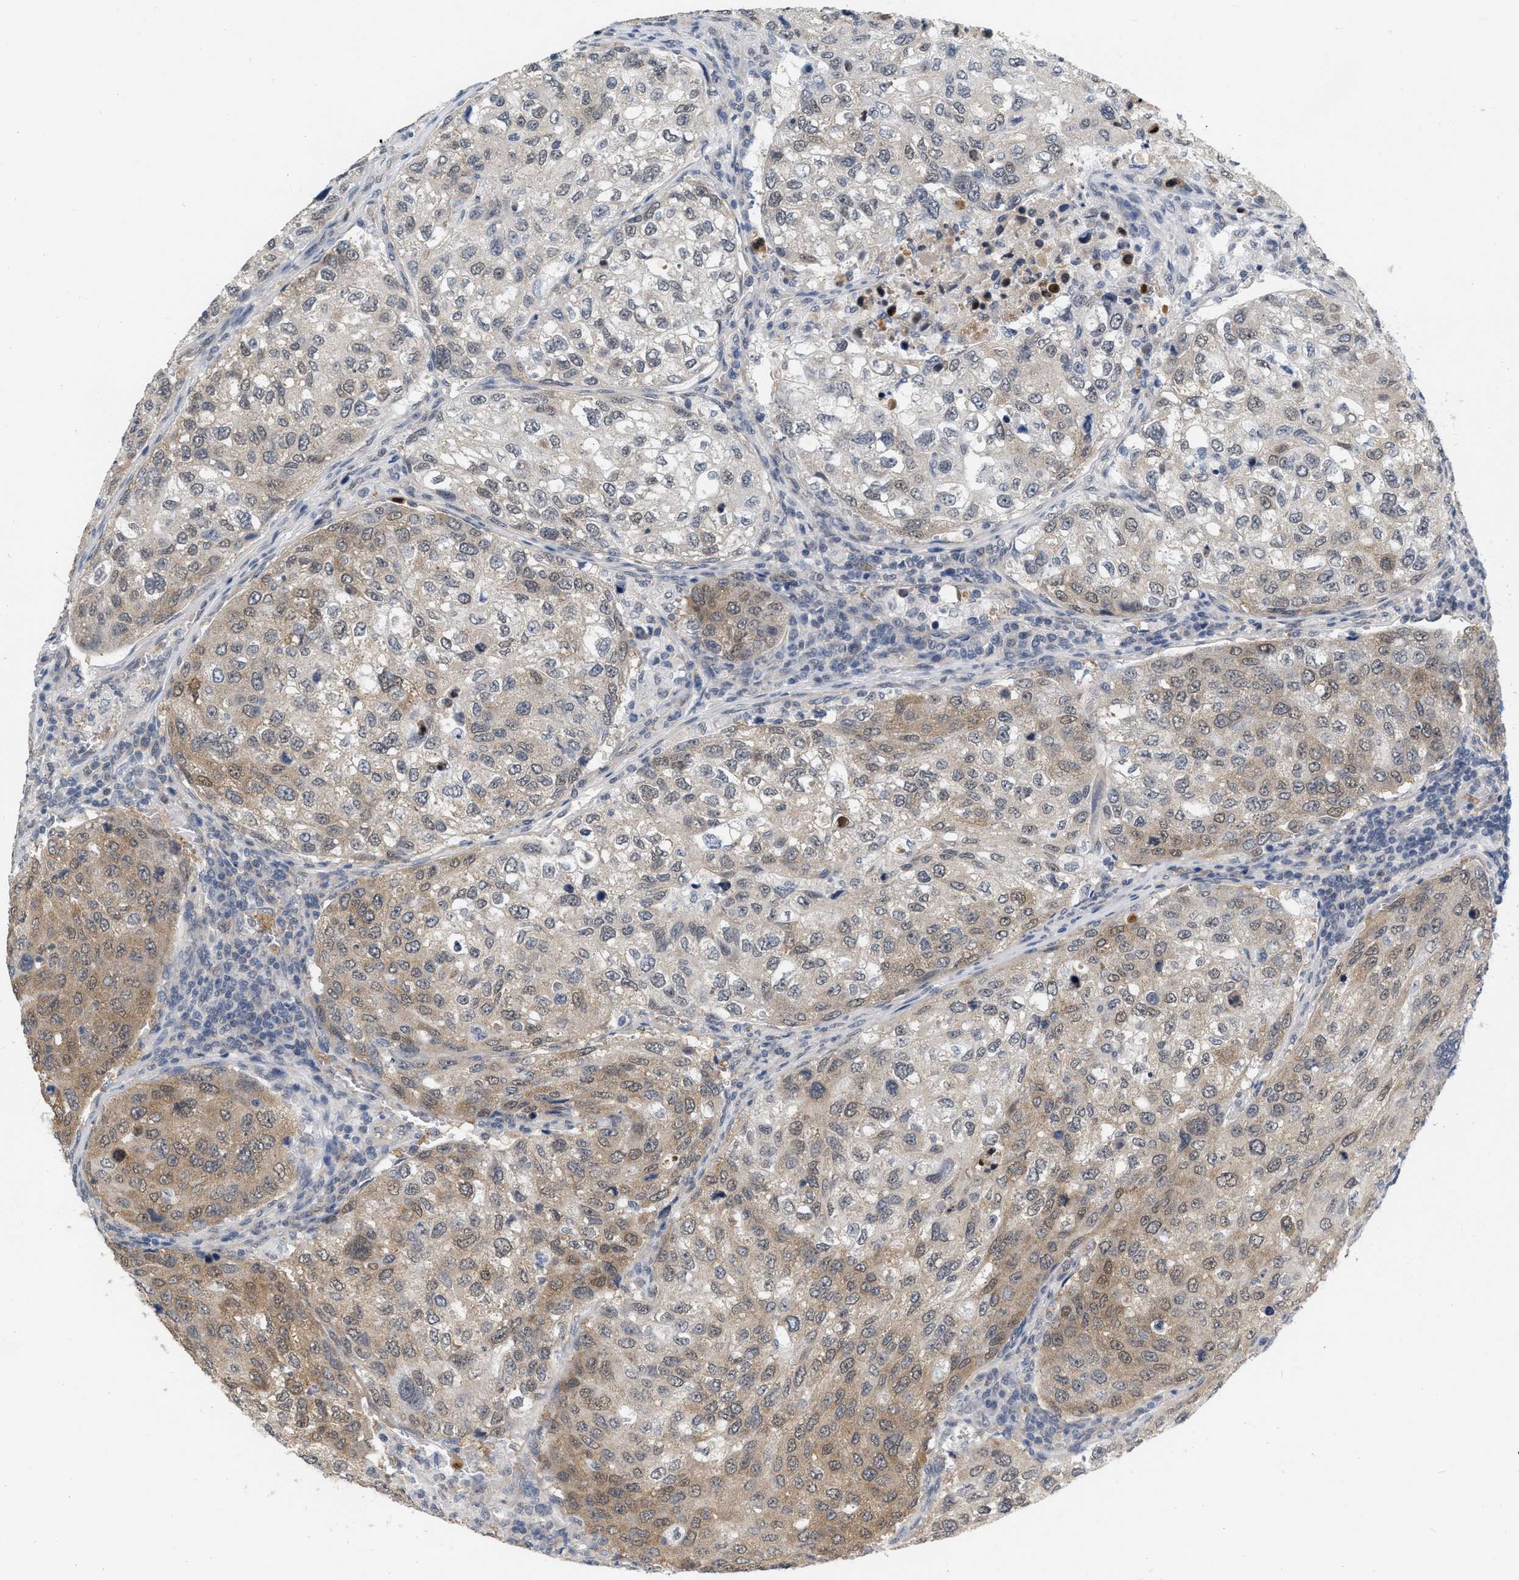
{"staining": {"intensity": "weak", "quantity": "25%-75%", "location": "cytoplasmic/membranous"}, "tissue": "urothelial cancer", "cell_type": "Tumor cells", "image_type": "cancer", "snomed": [{"axis": "morphology", "description": "Urothelial carcinoma, High grade"}, {"axis": "topography", "description": "Lymph node"}, {"axis": "topography", "description": "Urinary bladder"}], "caption": "Weak cytoplasmic/membranous positivity is identified in about 25%-75% of tumor cells in urothelial cancer. The staining was performed using DAB (3,3'-diaminobenzidine) to visualize the protein expression in brown, while the nuclei were stained in blue with hematoxylin (Magnification: 20x).", "gene": "RUVBL1", "patient": {"sex": "male", "age": 51}}